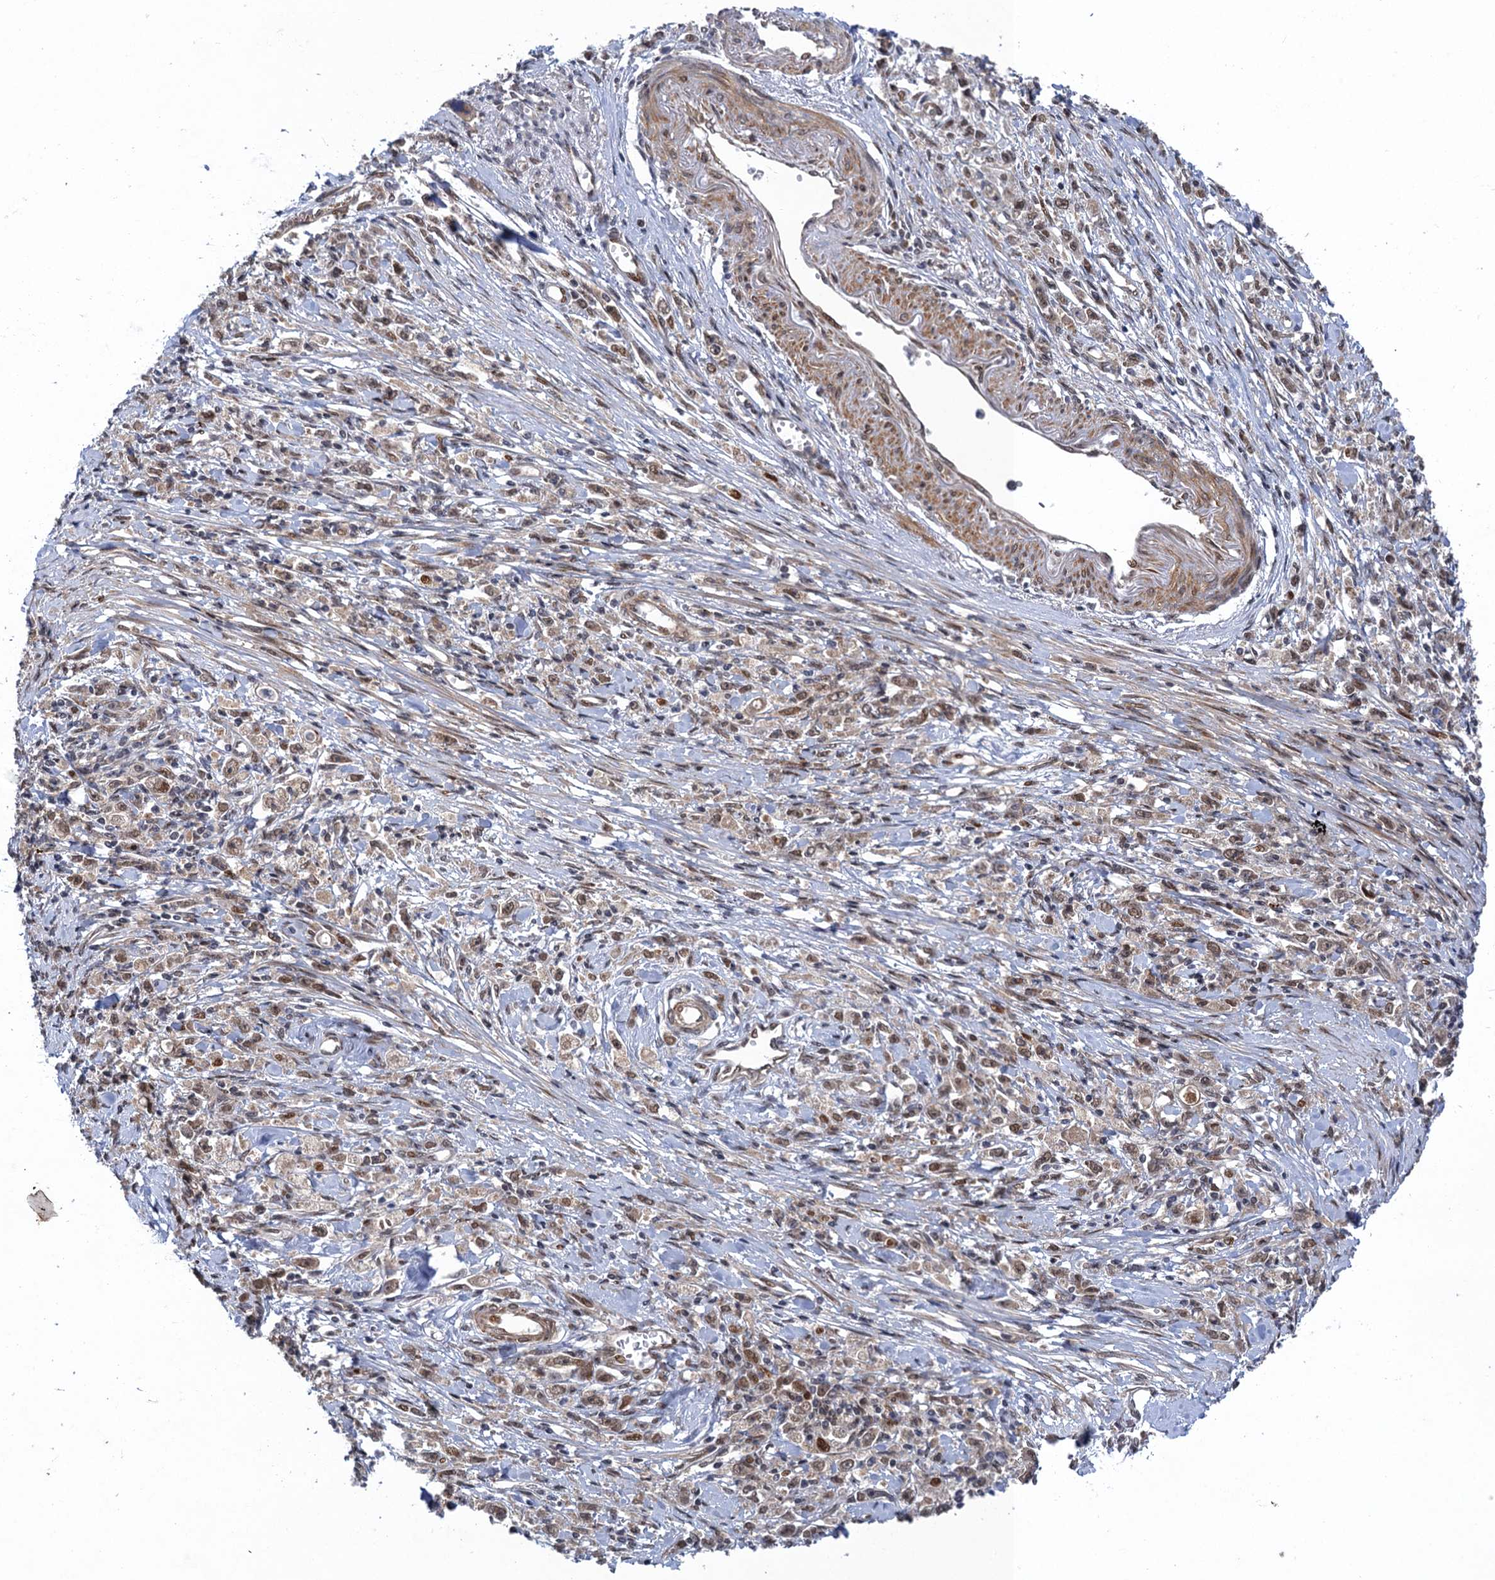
{"staining": {"intensity": "moderate", "quantity": "25%-75%", "location": "nuclear"}, "tissue": "stomach cancer", "cell_type": "Tumor cells", "image_type": "cancer", "snomed": [{"axis": "morphology", "description": "Adenocarcinoma, NOS"}, {"axis": "topography", "description": "Stomach"}], "caption": "A brown stain shows moderate nuclear expression of a protein in stomach cancer (adenocarcinoma) tumor cells. The staining was performed using DAB to visualize the protein expression in brown, while the nuclei were stained in blue with hematoxylin (Magnification: 20x).", "gene": "NEK8", "patient": {"sex": "female", "age": 59}}